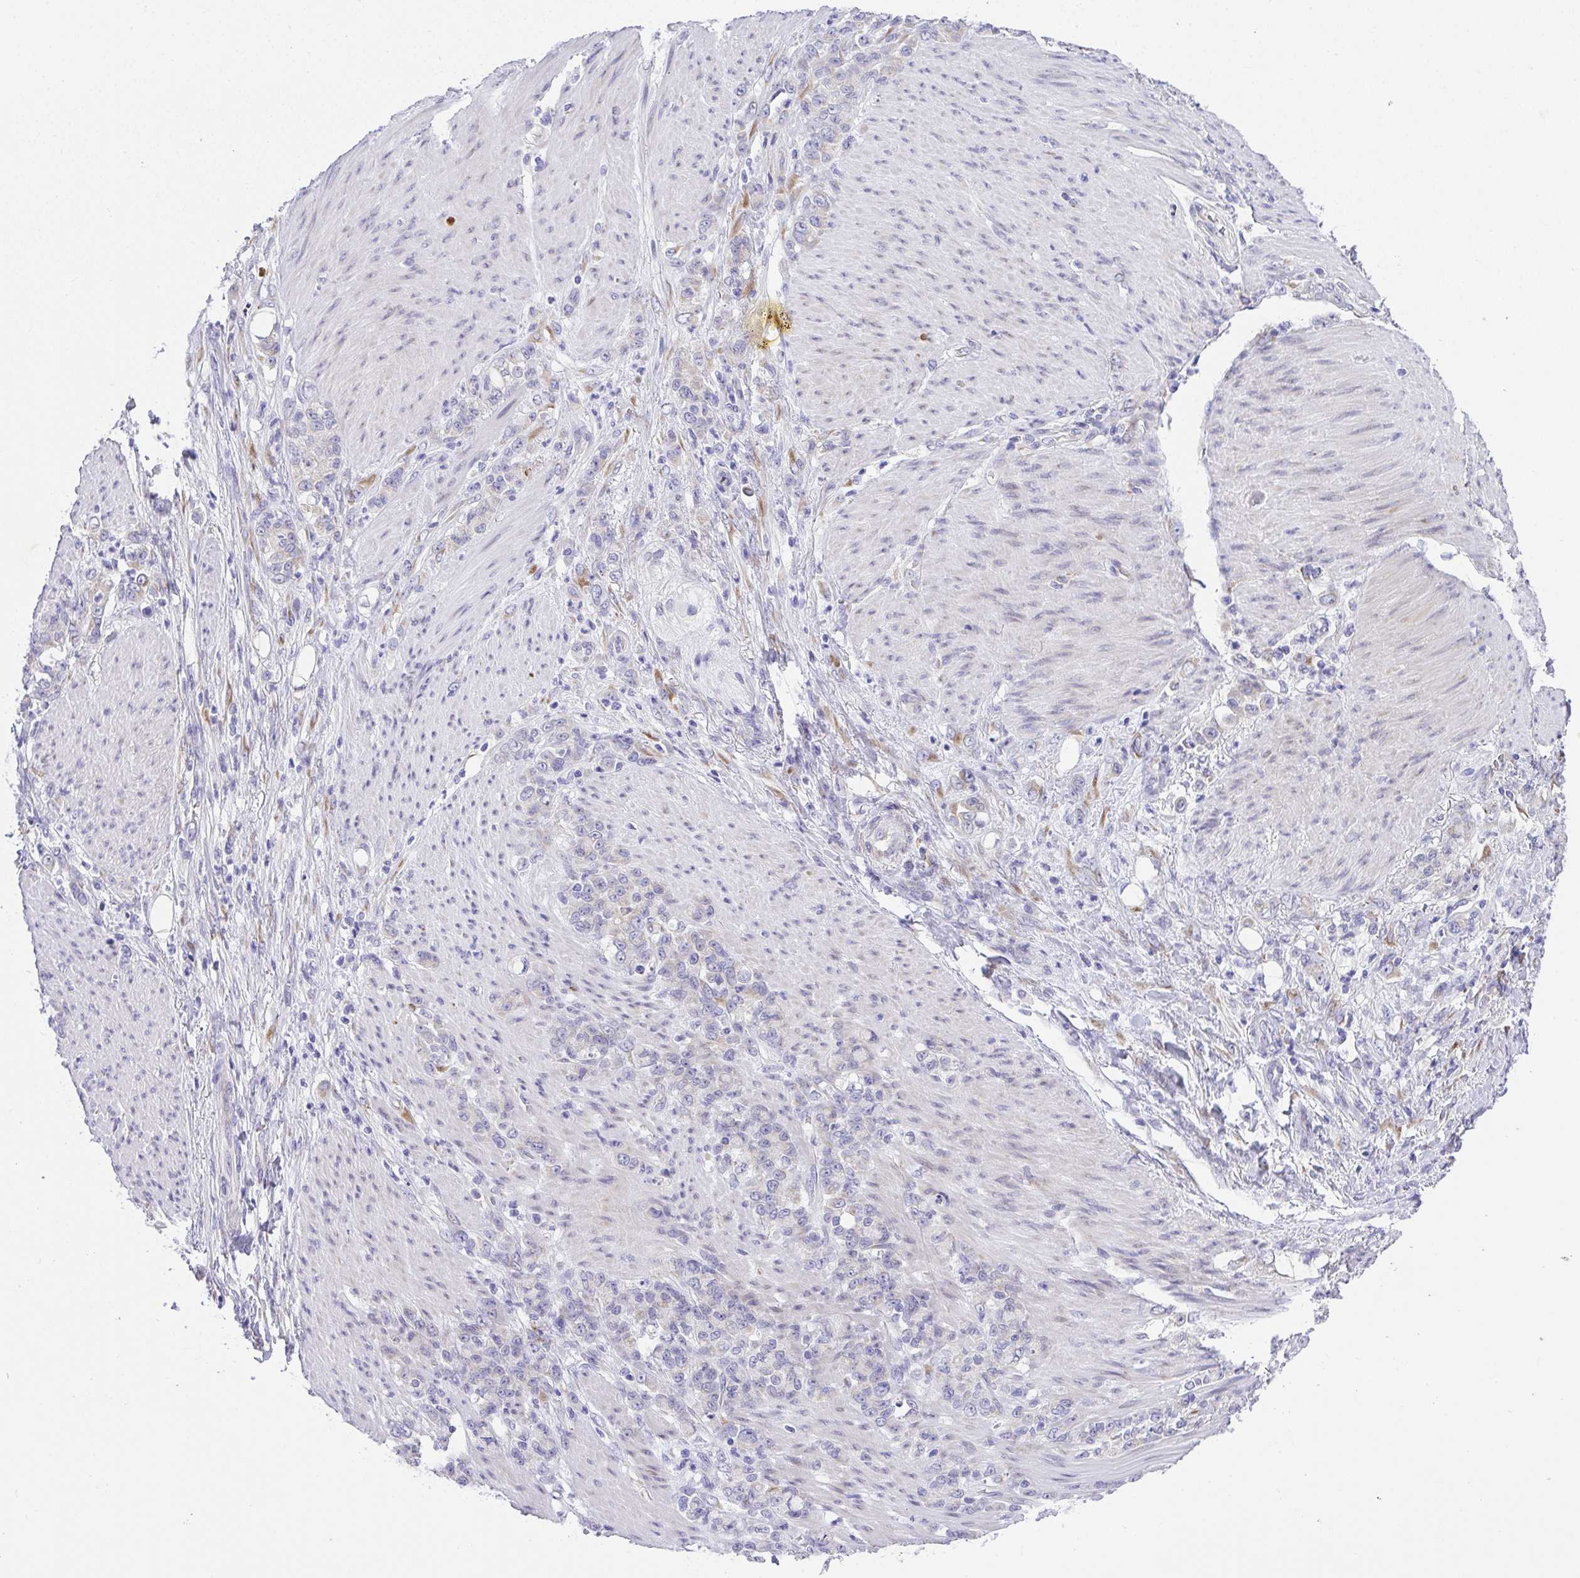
{"staining": {"intensity": "negative", "quantity": "none", "location": "none"}, "tissue": "stomach cancer", "cell_type": "Tumor cells", "image_type": "cancer", "snomed": [{"axis": "morphology", "description": "Adenocarcinoma, NOS"}, {"axis": "topography", "description": "Stomach"}], "caption": "Adenocarcinoma (stomach) stained for a protein using IHC shows no staining tumor cells.", "gene": "ADRA2C", "patient": {"sex": "female", "age": 79}}